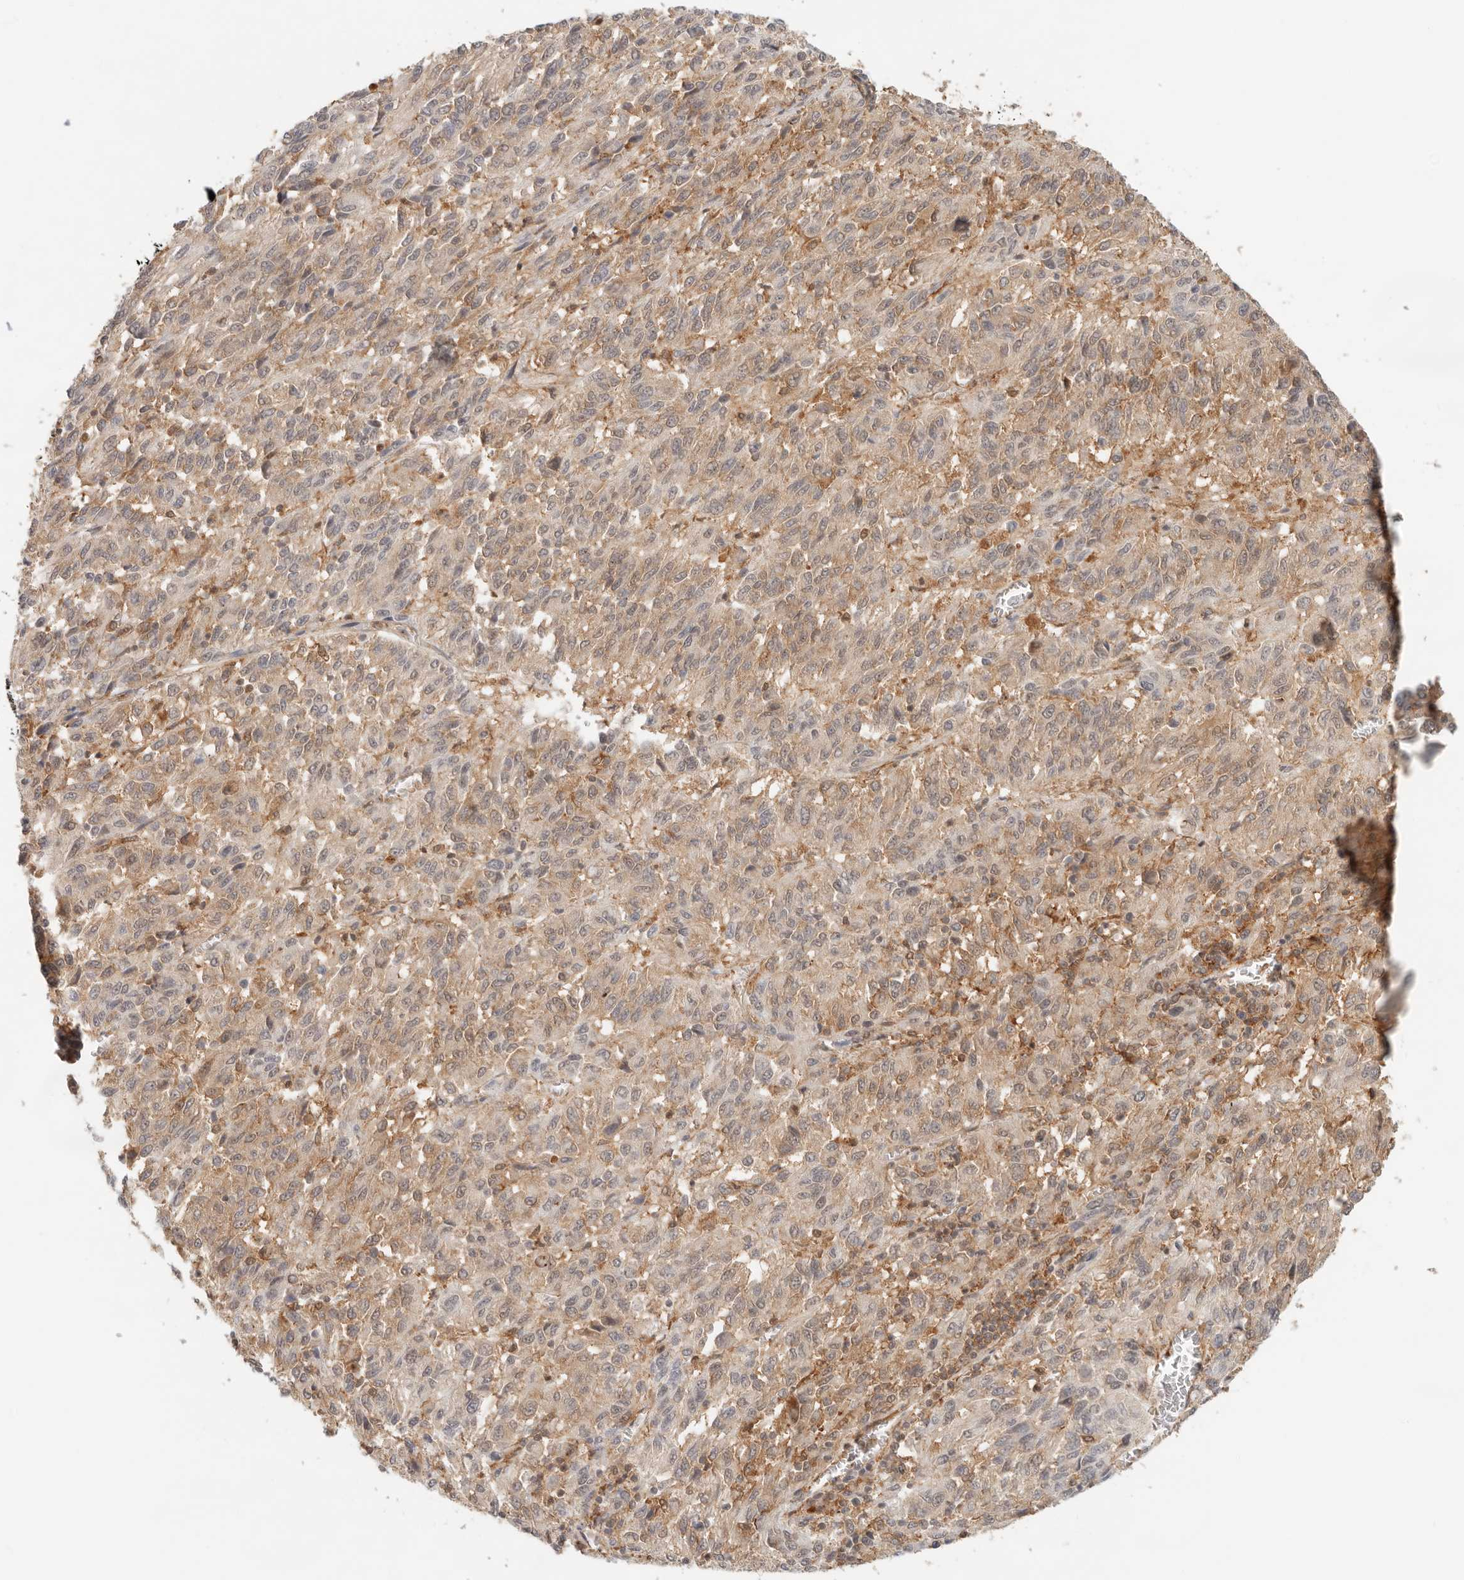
{"staining": {"intensity": "weak", "quantity": "25%-75%", "location": "cytoplasmic/membranous"}, "tissue": "melanoma", "cell_type": "Tumor cells", "image_type": "cancer", "snomed": [{"axis": "morphology", "description": "Malignant melanoma, Metastatic site"}, {"axis": "topography", "description": "Lung"}], "caption": "Melanoma stained for a protein displays weak cytoplasmic/membranous positivity in tumor cells.", "gene": "HEXD", "patient": {"sex": "male", "age": 64}}